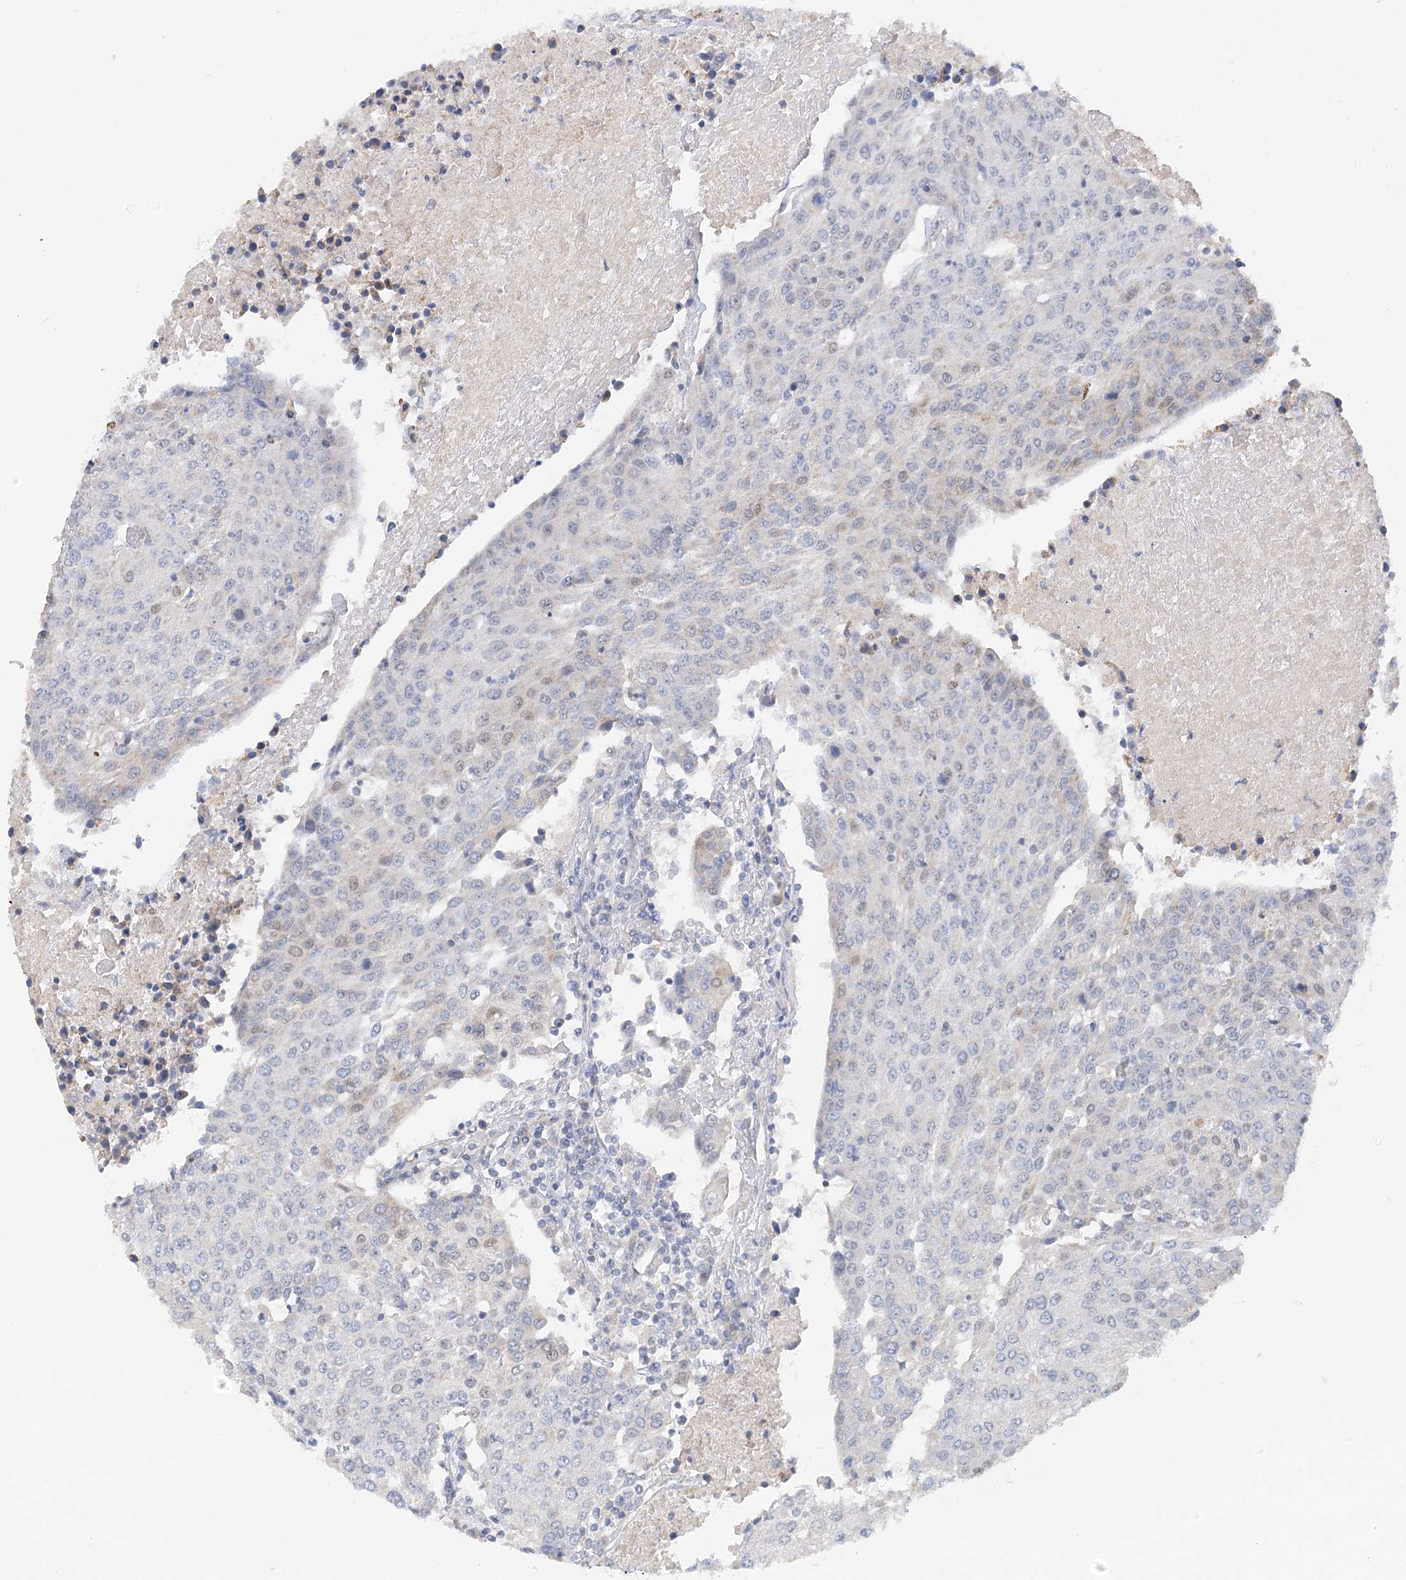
{"staining": {"intensity": "weak", "quantity": "<25%", "location": "nuclear"}, "tissue": "urothelial cancer", "cell_type": "Tumor cells", "image_type": "cancer", "snomed": [{"axis": "morphology", "description": "Urothelial carcinoma, High grade"}, {"axis": "topography", "description": "Urinary bladder"}], "caption": "Tumor cells are negative for brown protein staining in urothelial carcinoma (high-grade).", "gene": "NELL2", "patient": {"sex": "female", "age": 85}}